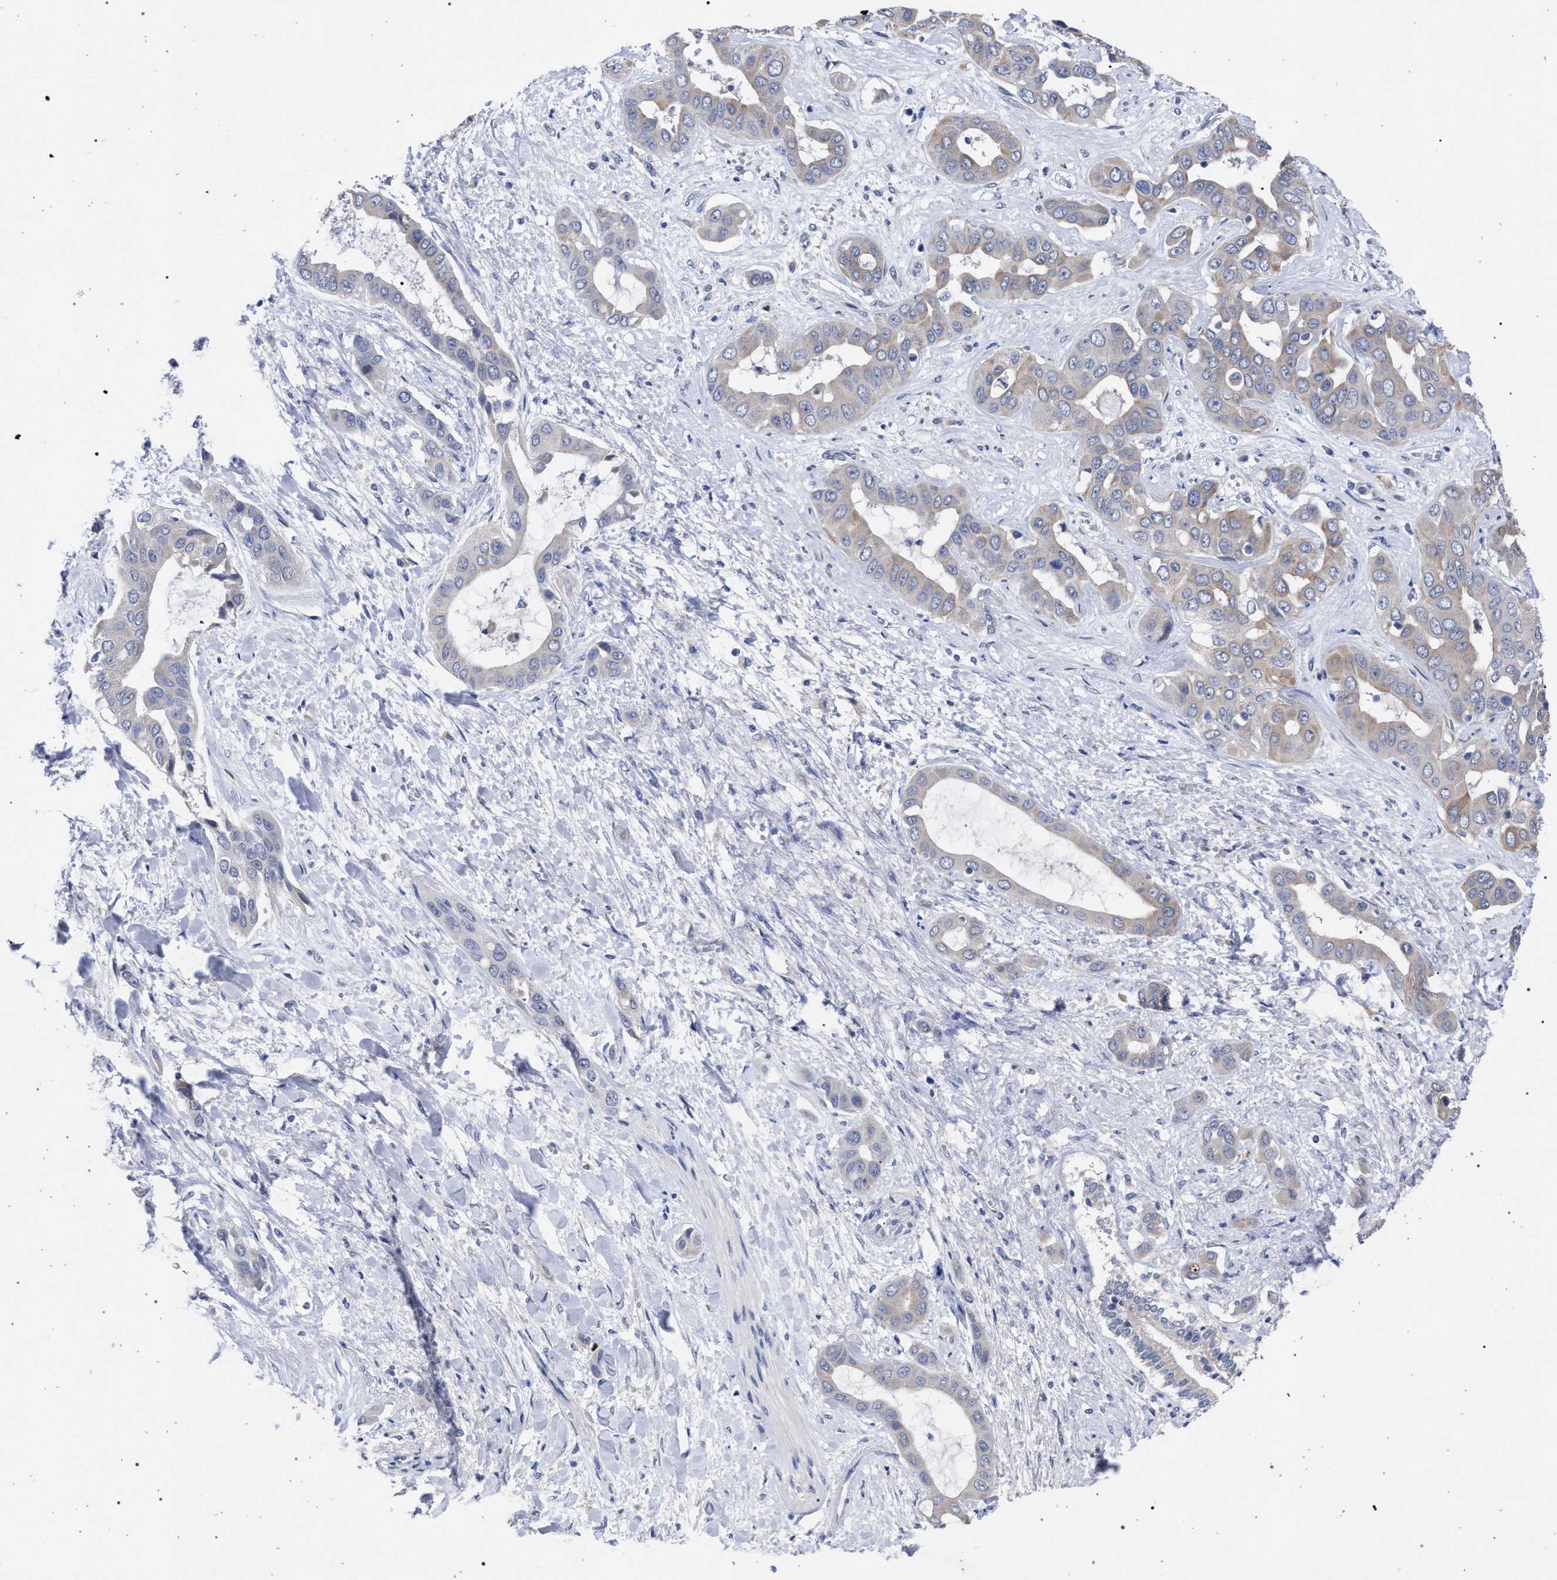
{"staining": {"intensity": "negative", "quantity": "none", "location": "none"}, "tissue": "liver cancer", "cell_type": "Tumor cells", "image_type": "cancer", "snomed": [{"axis": "morphology", "description": "Cholangiocarcinoma"}, {"axis": "topography", "description": "Liver"}], "caption": "A high-resolution histopathology image shows immunohistochemistry staining of cholangiocarcinoma (liver), which exhibits no significant staining in tumor cells. Brightfield microscopy of immunohistochemistry (IHC) stained with DAB (brown) and hematoxylin (blue), captured at high magnification.", "gene": "GOLGA2", "patient": {"sex": "female", "age": 52}}